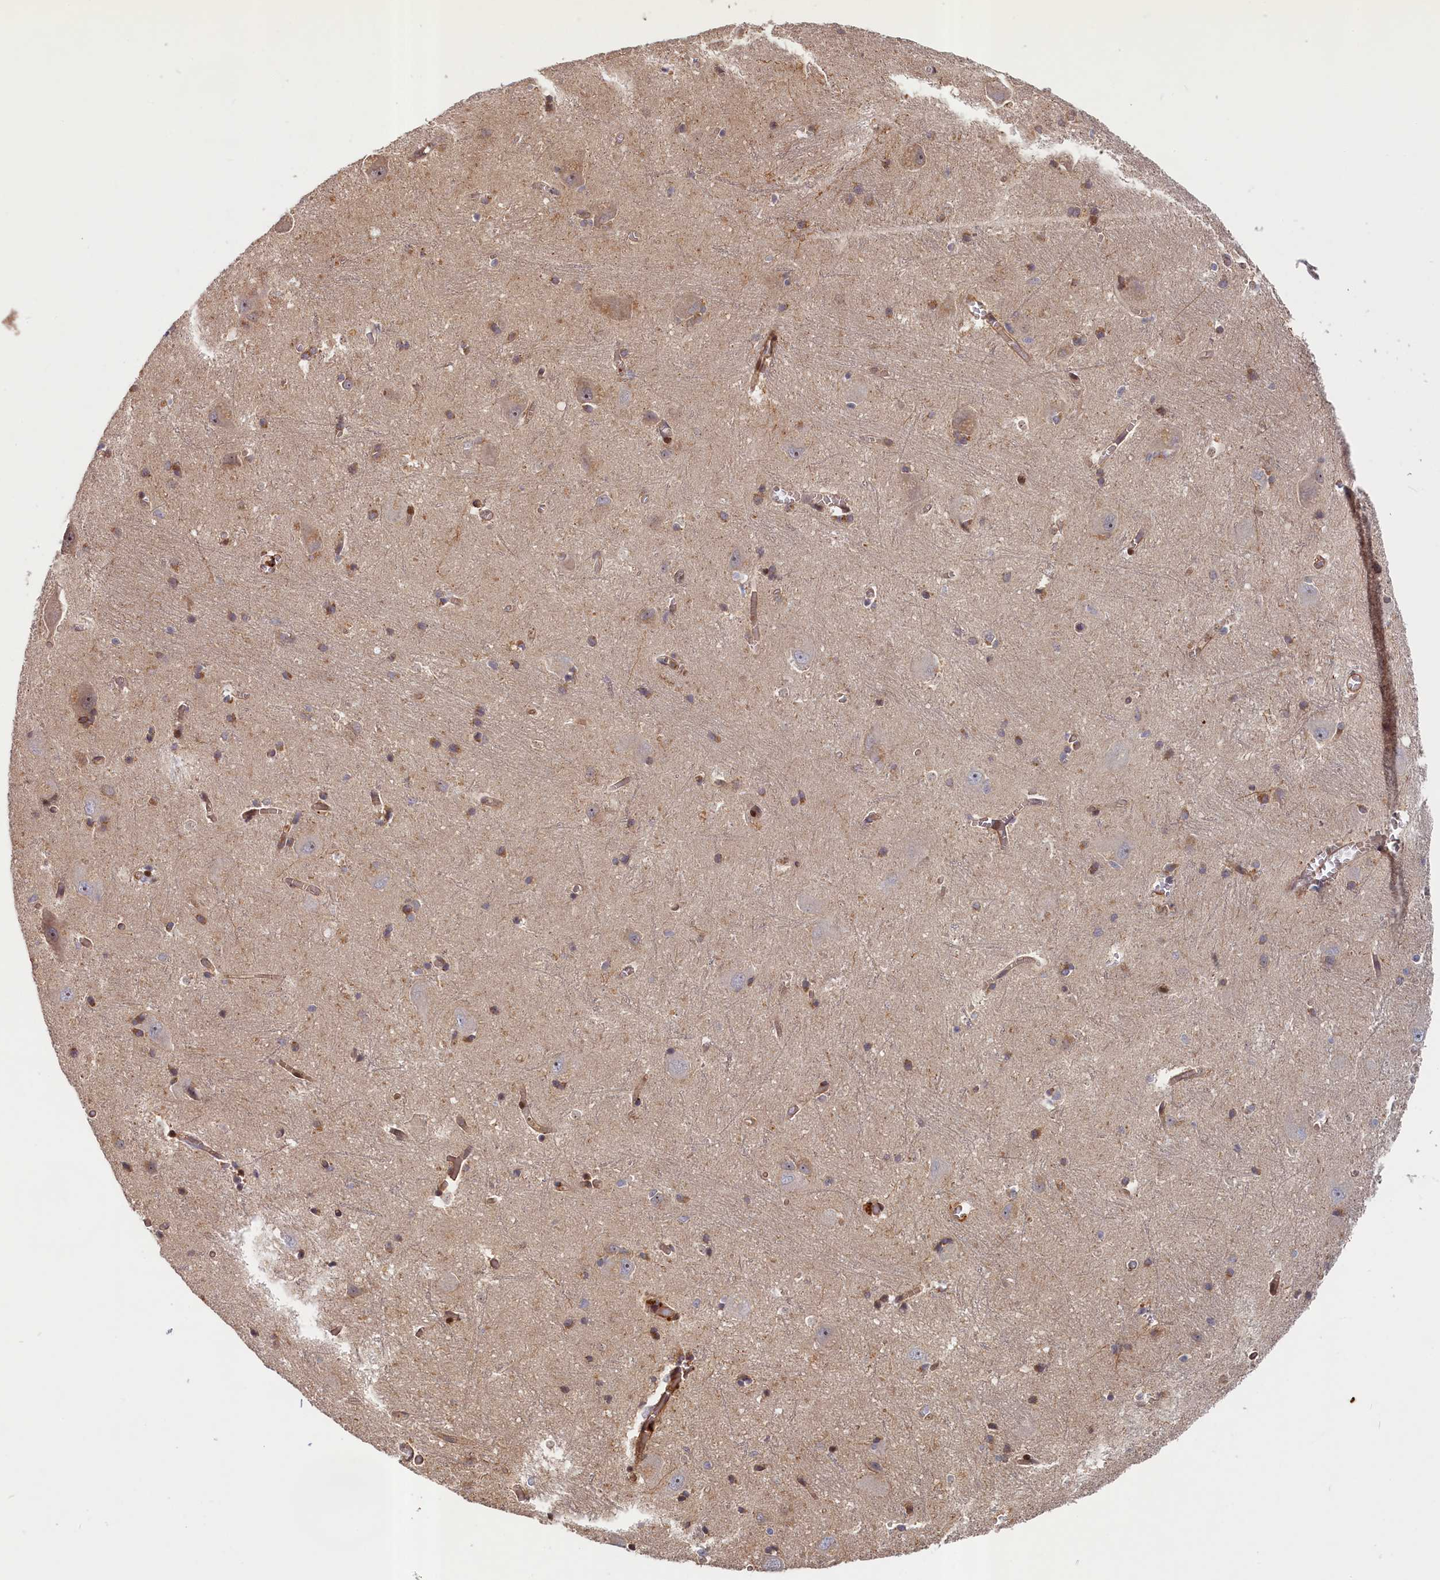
{"staining": {"intensity": "weak", "quantity": "<25%", "location": "cytoplasmic/membranous,nuclear"}, "tissue": "caudate", "cell_type": "Glial cells", "image_type": "normal", "snomed": [{"axis": "morphology", "description": "Normal tissue, NOS"}, {"axis": "topography", "description": "Lateral ventricle wall"}], "caption": "IHC of unremarkable caudate exhibits no positivity in glial cells. Nuclei are stained in blue.", "gene": "CEP44", "patient": {"sex": "male", "age": 37}}